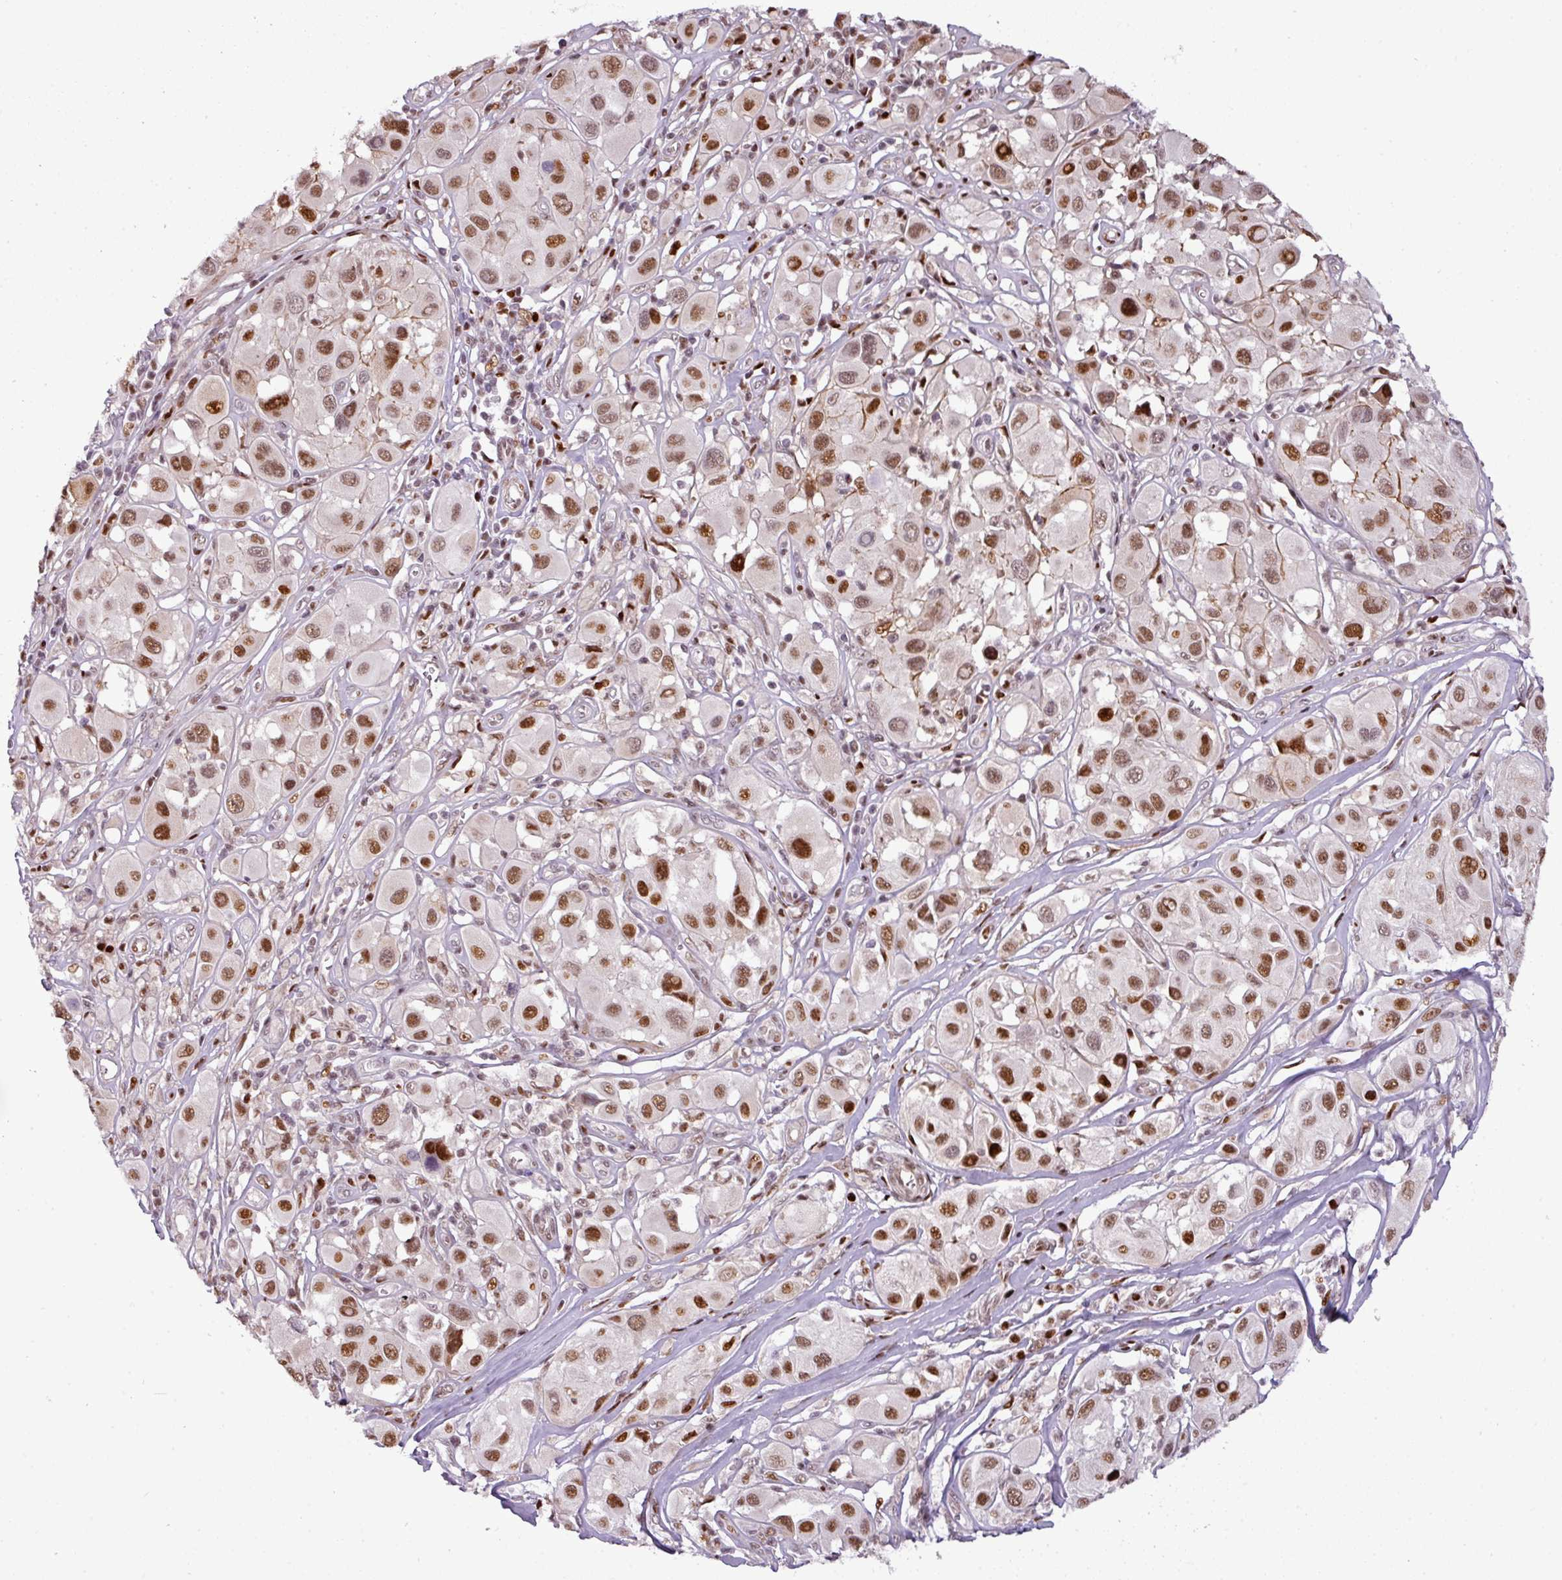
{"staining": {"intensity": "moderate", "quantity": ">75%", "location": "nuclear"}, "tissue": "melanoma", "cell_type": "Tumor cells", "image_type": "cancer", "snomed": [{"axis": "morphology", "description": "Malignant melanoma, Metastatic site"}, {"axis": "topography", "description": "Skin"}], "caption": "Melanoma tissue demonstrates moderate nuclear positivity in about >75% of tumor cells, visualized by immunohistochemistry. The protein is stained brown, and the nuclei are stained in blue (DAB IHC with brightfield microscopy, high magnification).", "gene": "MYSM1", "patient": {"sex": "male", "age": 41}}